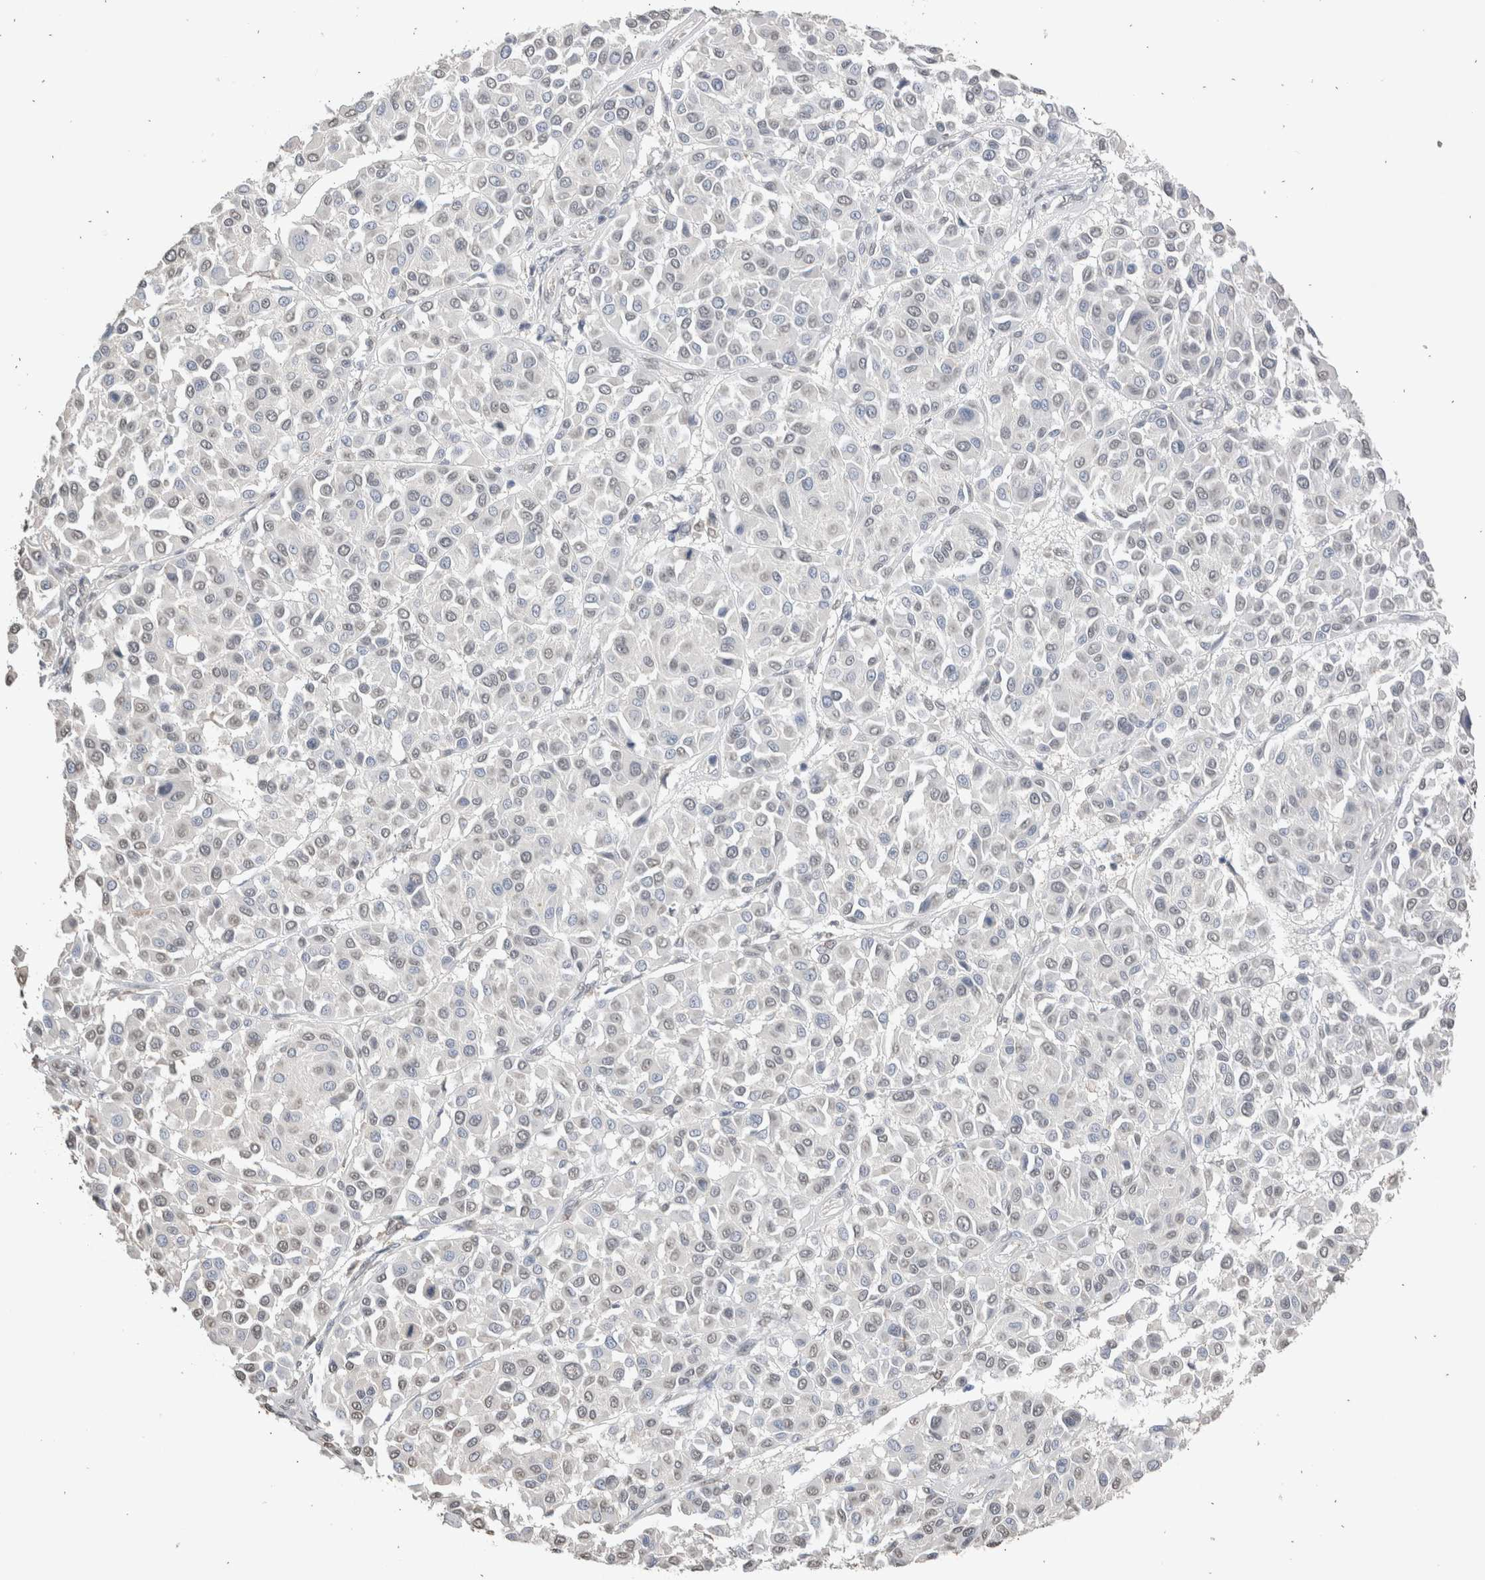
{"staining": {"intensity": "weak", "quantity": "<25%", "location": "nuclear"}, "tissue": "melanoma", "cell_type": "Tumor cells", "image_type": "cancer", "snomed": [{"axis": "morphology", "description": "Malignant melanoma, Metastatic site"}, {"axis": "topography", "description": "Soft tissue"}], "caption": "Tumor cells are negative for protein expression in human malignant melanoma (metastatic site).", "gene": "LGALS2", "patient": {"sex": "male", "age": 41}}